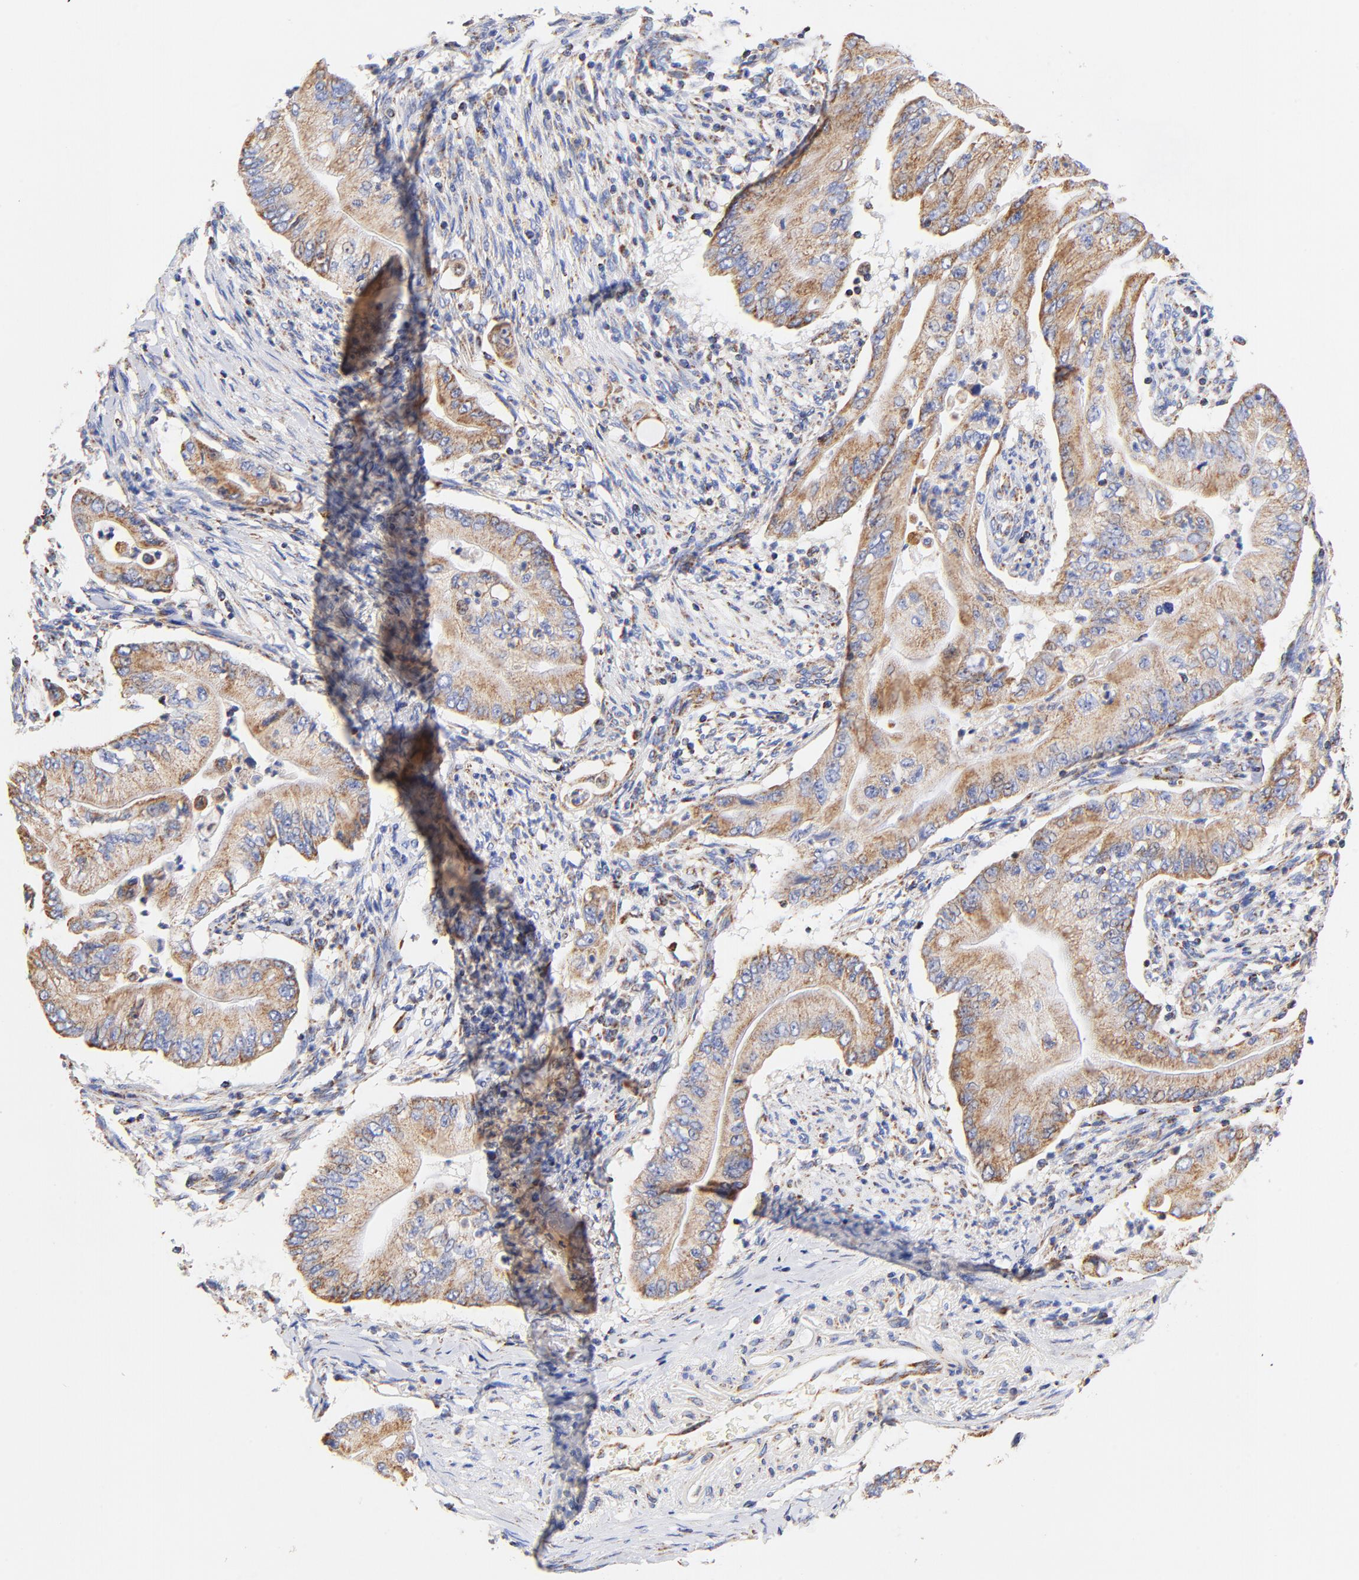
{"staining": {"intensity": "moderate", "quantity": ">75%", "location": "cytoplasmic/membranous"}, "tissue": "pancreatic cancer", "cell_type": "Tumor cells", "image_type": "cancer", "snomed": [{"axis": "morphology", "description": "Adenocarcinoma, NOS"}, {"axis": "topography", "description": "Pancreas"}], "caption": "Human adenocarcinoma (pancreatic) stained for a protein (brown) shows moderate cytoplasmic/membranous positive staining in about >75% of tumor cells.", "gene": "ATP5F1D", "patient": {"sex": "male", "age": 62}}